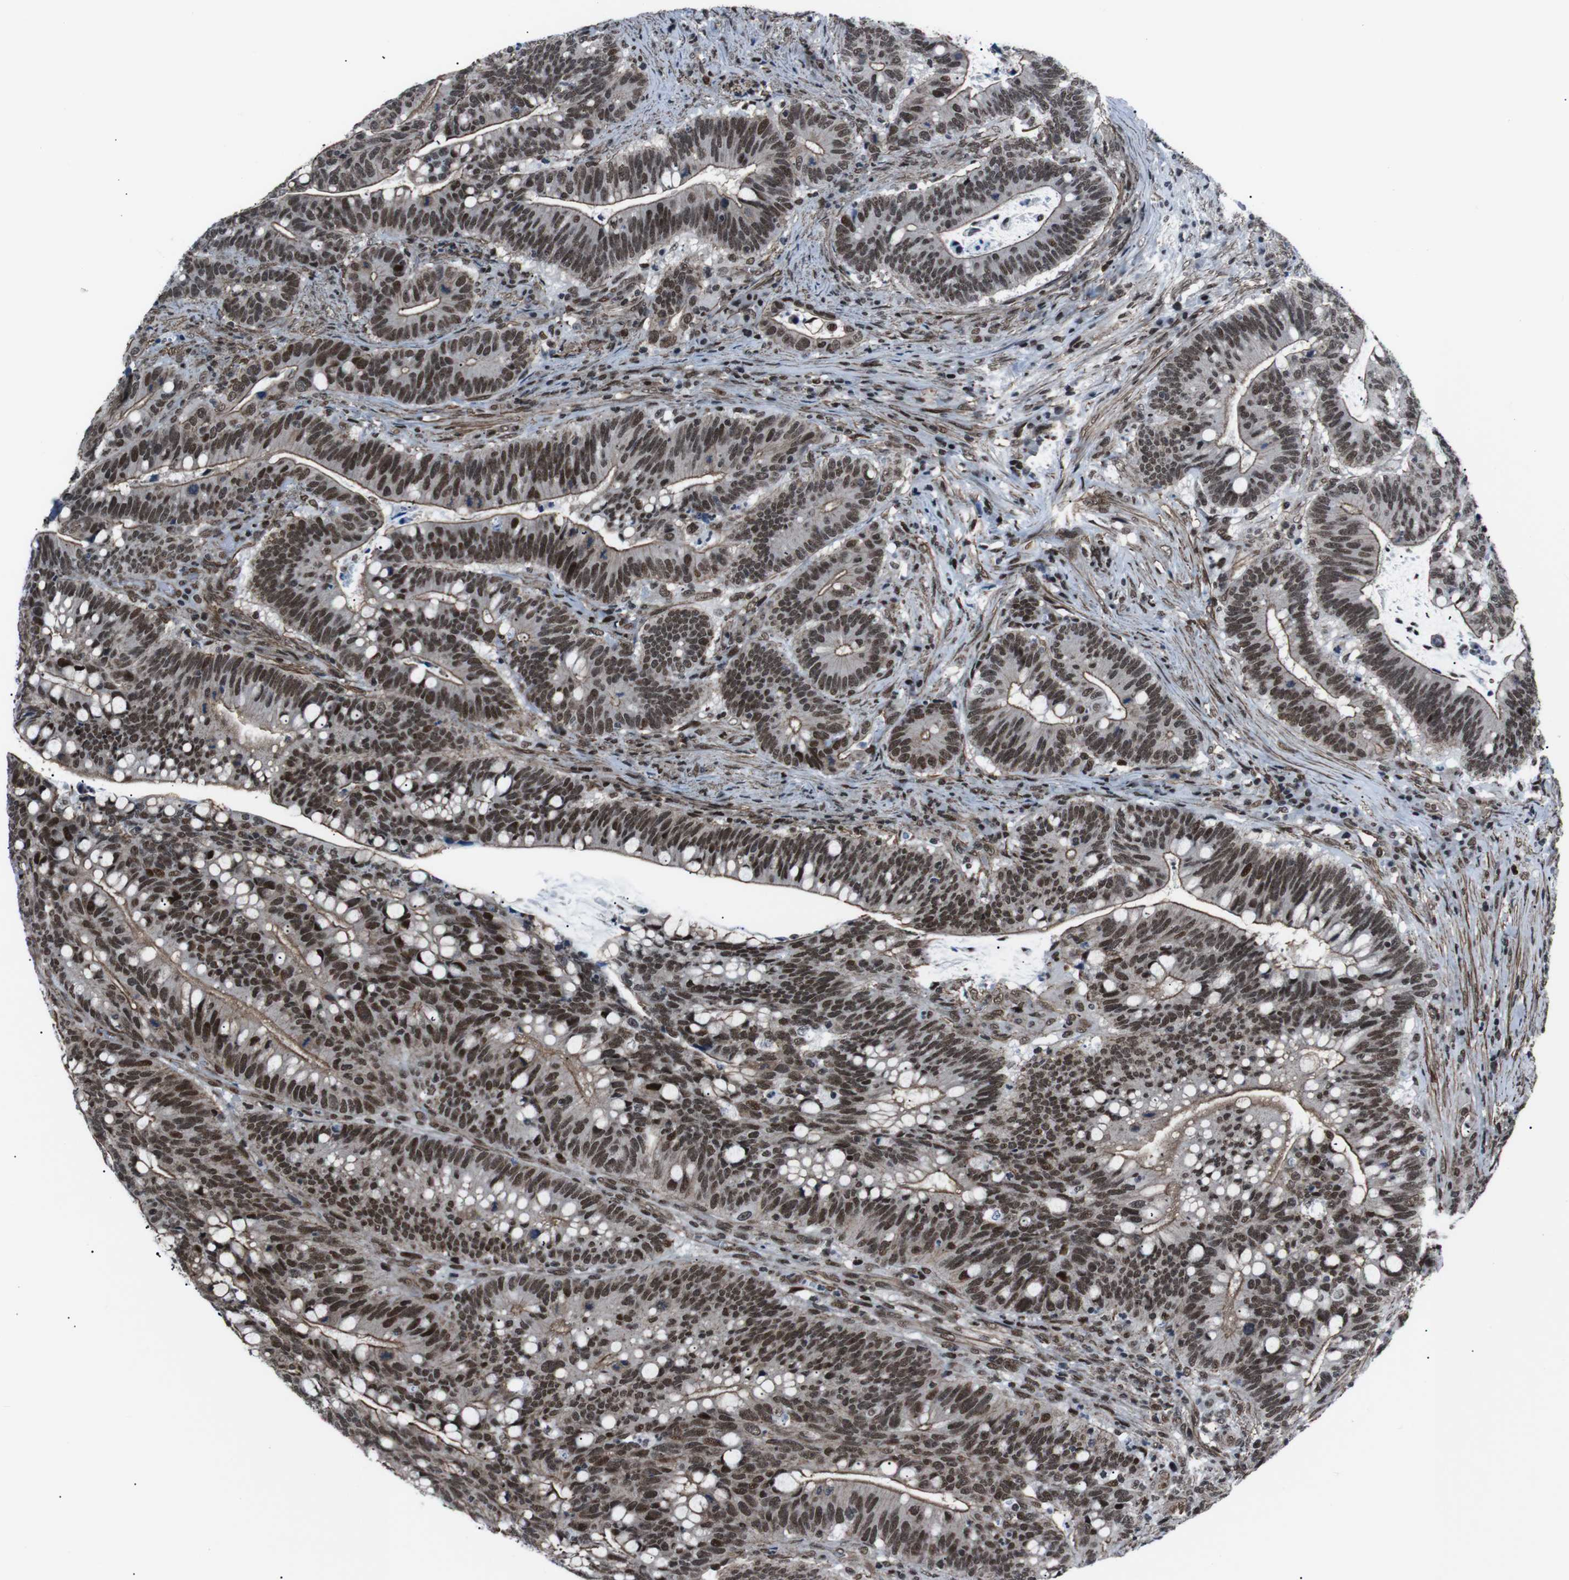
{"staining": {"intensity": "strong", "quantity": ">75%", "location": "cytoplasmic/membranous,nuclear"}, "tissue": "colorectal cancer", "cell_type": "Tumor cells", "image_type": "cancer", "snomed": [{"axis": "morphology", "description": "Normal tissue, NOS"}, {"axis": "morphology", "description": "Adenocarcinoma, NOS"}, {"axis": "topography", "description": "Colon"}], "caption": "Colorectal cancer stained for a protein (brown) reveals strong cytoplasmic/membranous and nuclear positive positivity in approximately >75% of tumor cells.", "gene": "HNRNPU", "patient": {"sex": "female", "age": 66}}